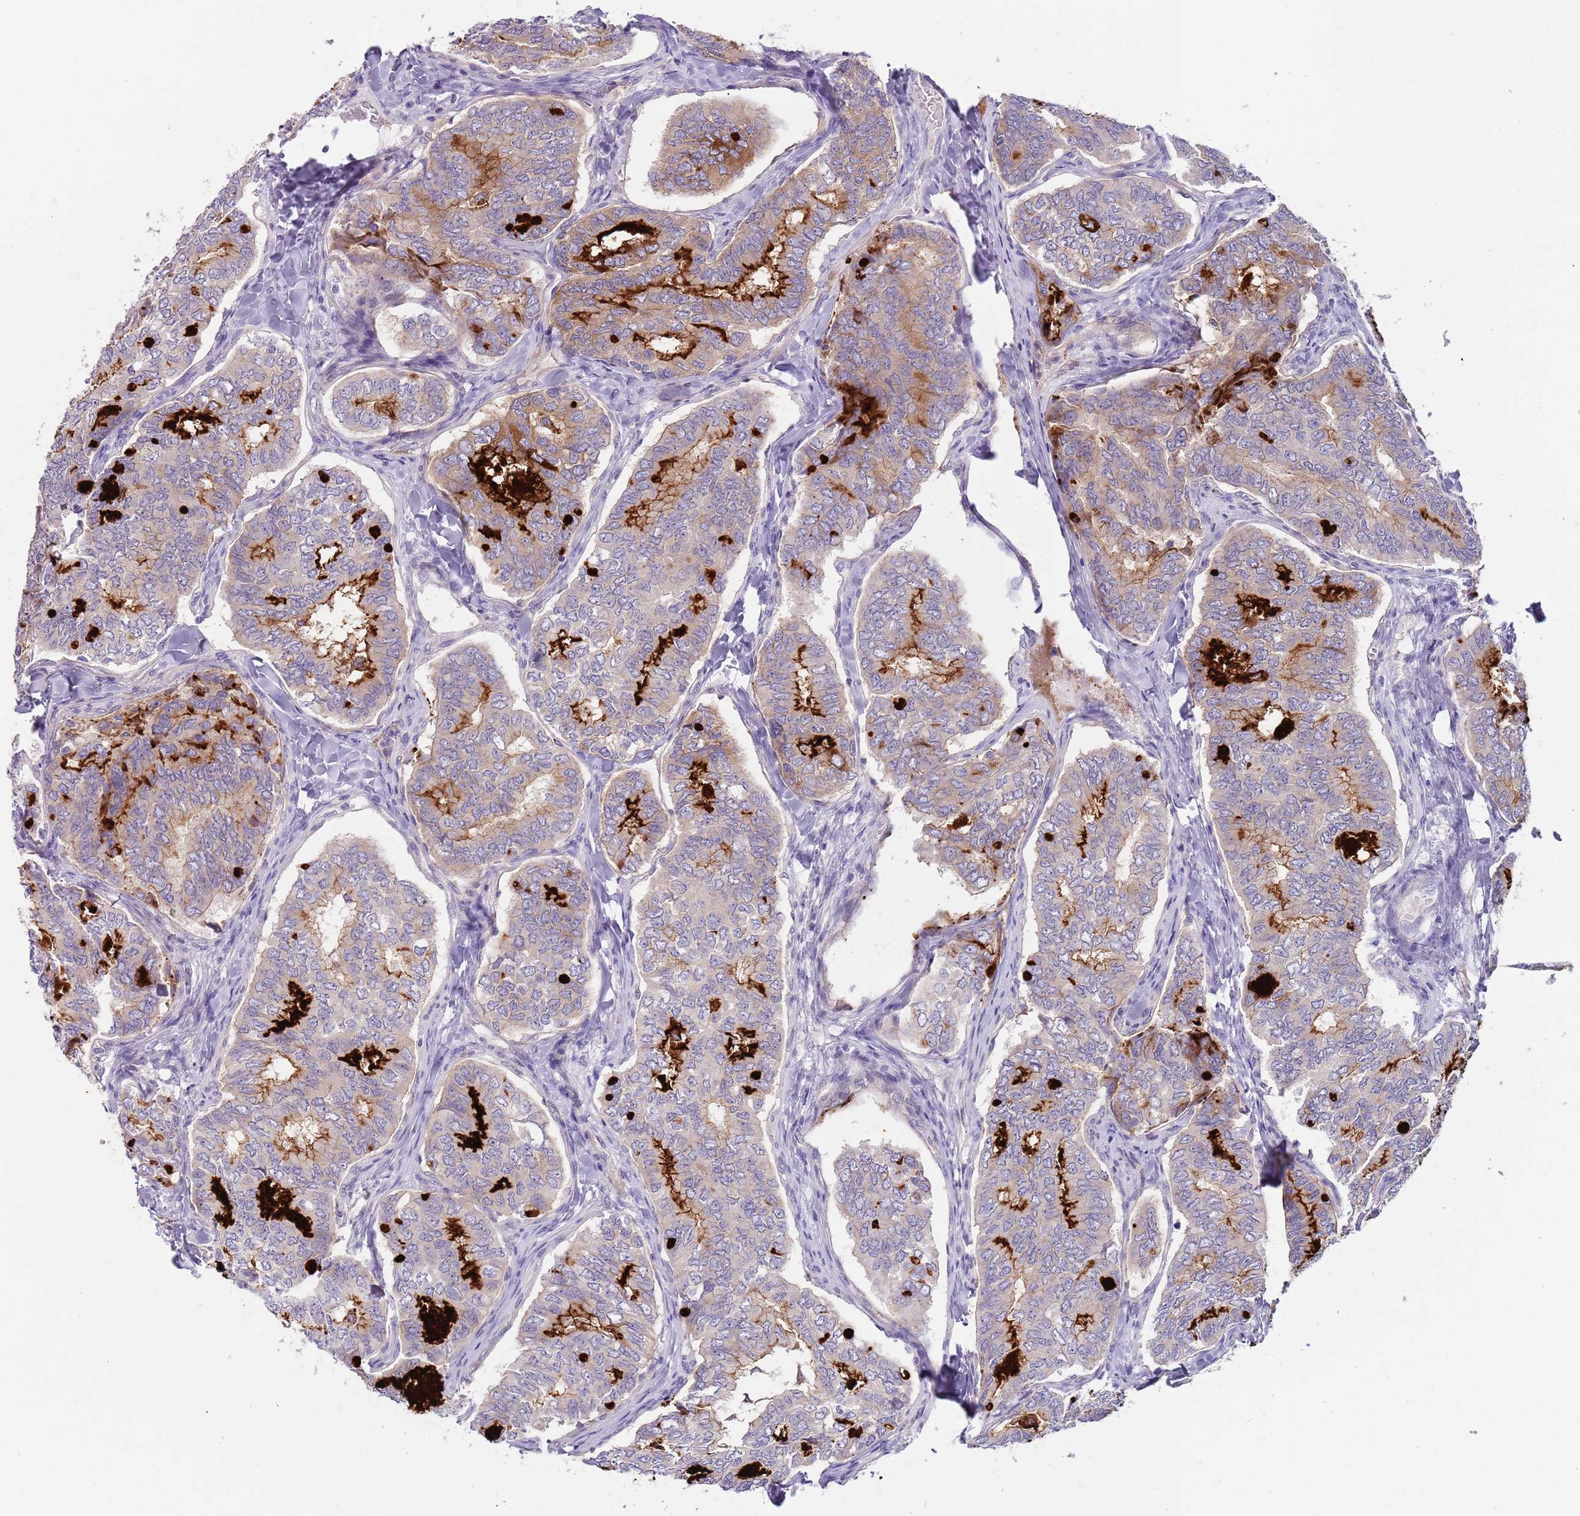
{"staining": {"intensity": "strong", "quantity": "<25%", "location": "cytoplasmic/membranous"}, "tissue": "thyroid cancer", "cell_type": "Tumor cells", "image_type": "cancer", "snomed": [{"axis": "morphology", "description": "Papillary adenocarcinoma, NOS"}, {"axis": "topography", "description": "Thyroid gland"}], "caption": "A photomicrograph of thyroid cancer stained for a protein demonstrates strong cytoplasmic/membranous brown staining in tumor cells.", "gene": "C2CD3", "patient": {"sex": "female", "age": 35}}